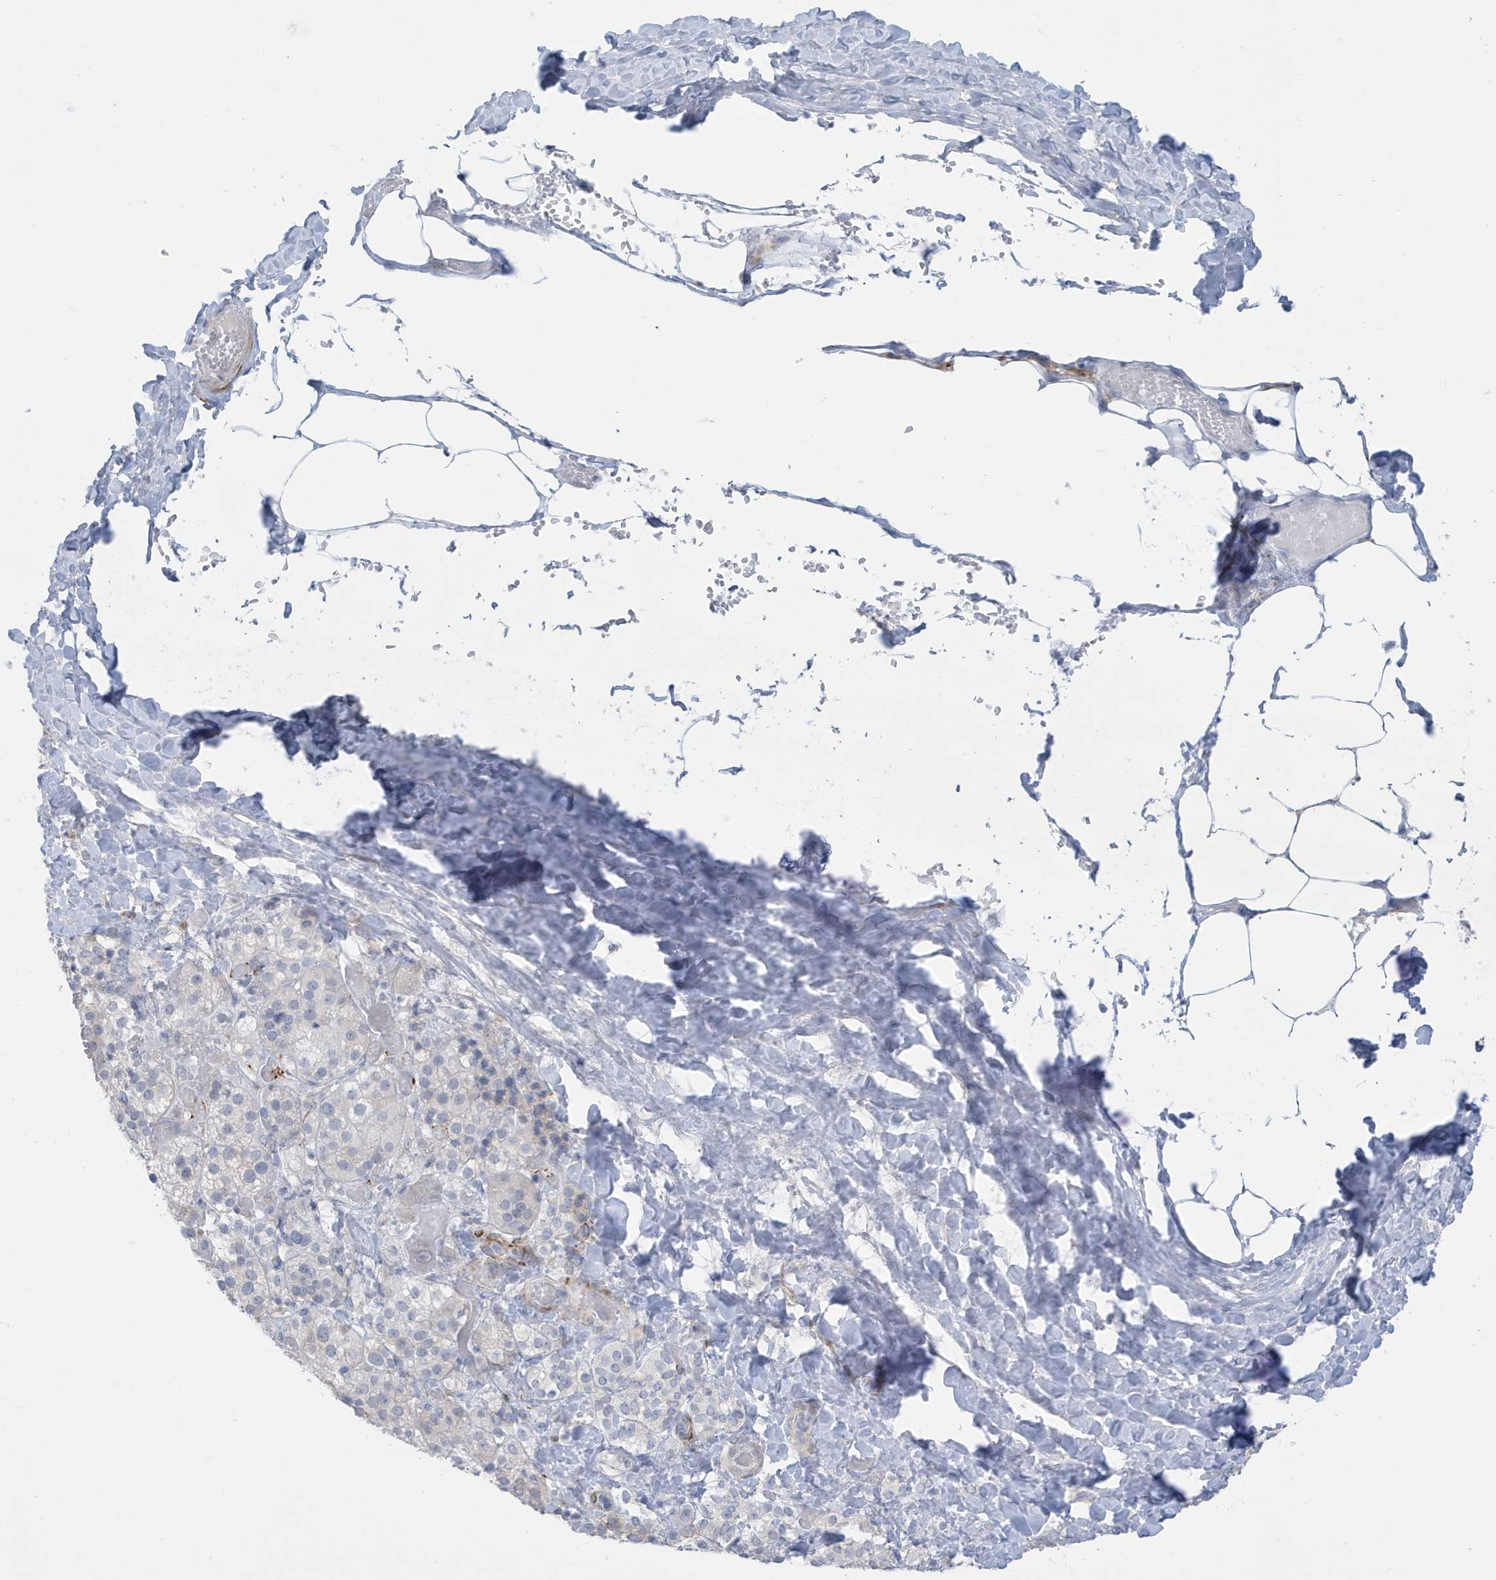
{"staining": {"intensity": "weak", "quantity": "<25%", "location": "cytoplasmic/membranous"}, "tissue": "adrenal gland", "cell_type": "Glandular cells", "image_type": "normal", "snomed": [{"axis": "morphology", "description": "Normal tissue, NOS"}, {"axis": "topography", "description": "Adrenal gland"}], "caption": "A photomicrograph of adrenal gland stained for a protein reveals no brown staining in glandular cells. (Brightfield microscopy of DAB immunohistochemistry (IHC) at high magnification).", "gene": "PERM1", "patient": {"sex": "female", "age": 59}}